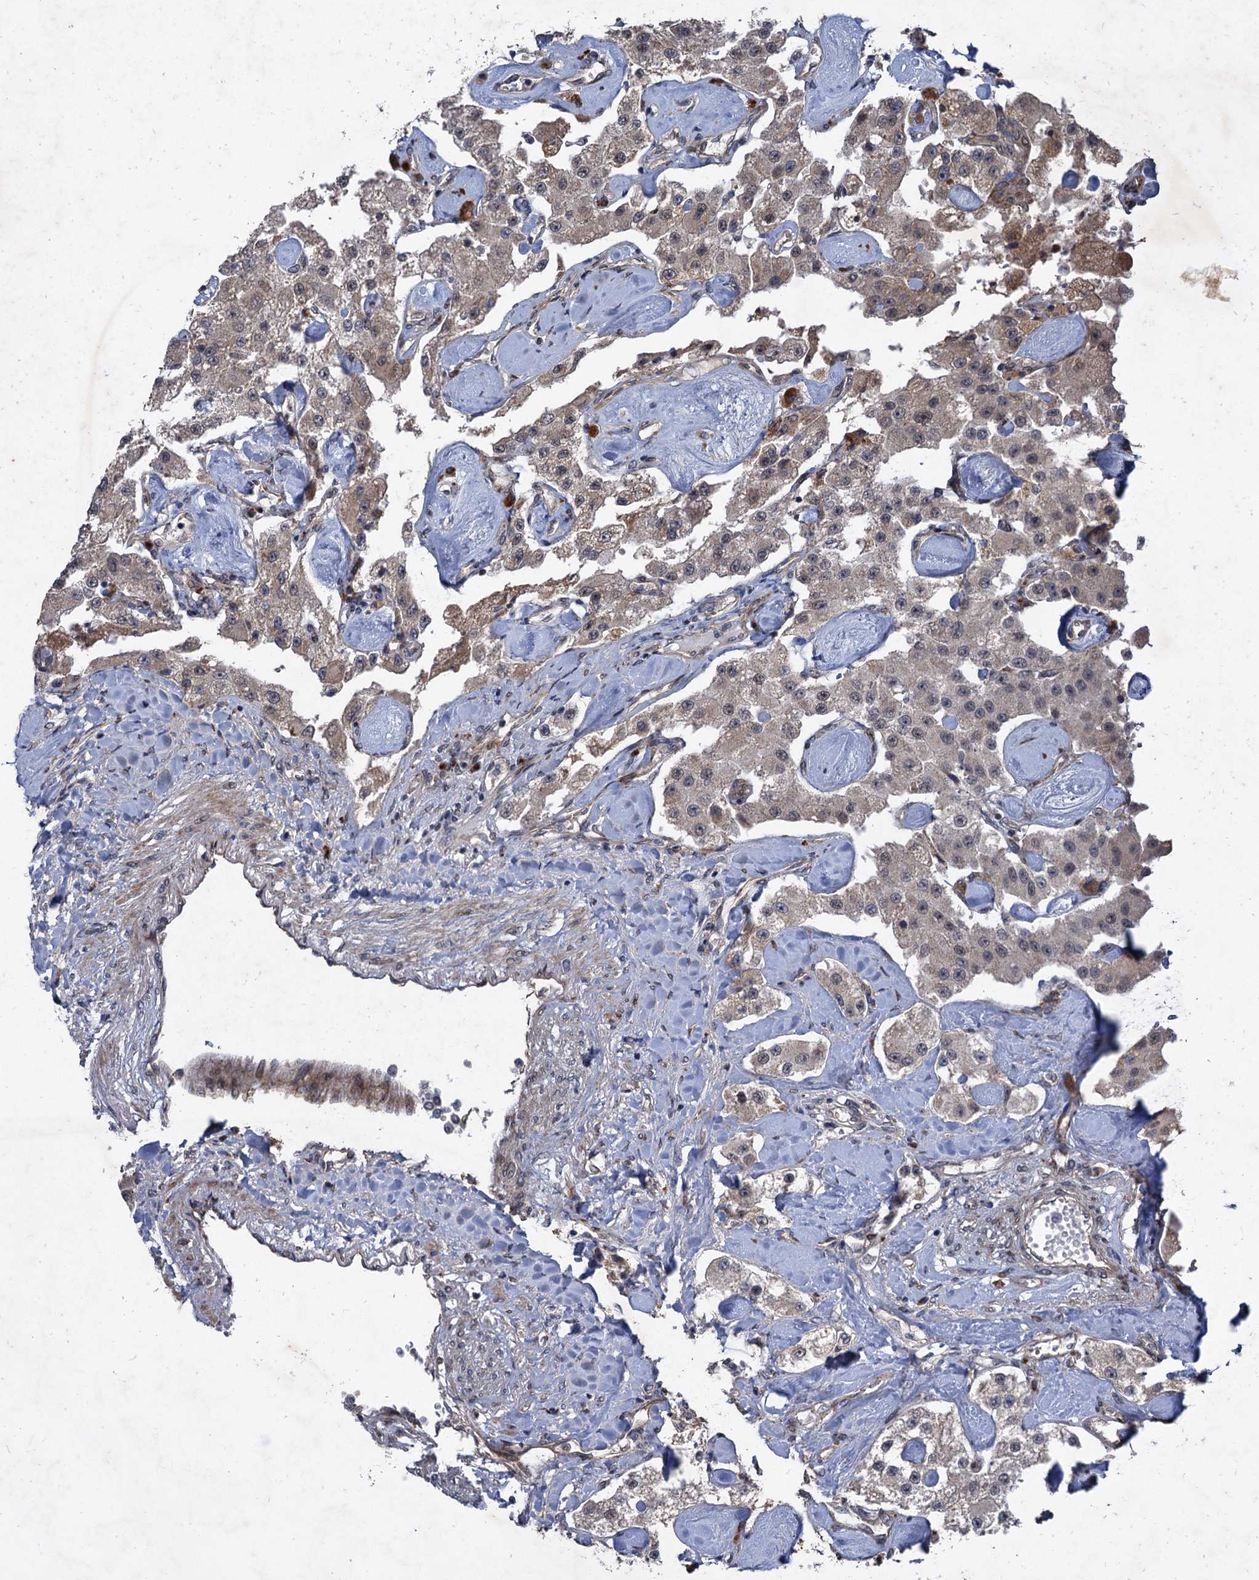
{"staining": {"intensity": "weak", "quantity": "<25%", "location": "cytoplasmic/membranous"}, "tissue": "carcinoid", "cell_type": "Tumor cells", "image_type": "cancer", "snomed": [{"axis": "morphology", "description": "Carcinoid, malignant, NOS"}, {"axis": "topography", "description": "Pancreas"}], "caption": "Tumor cells show no significant protein staining in carcinoid (malignant).", "gene": "NUDT22", "patient": {"sex": "male", "age": 41}}